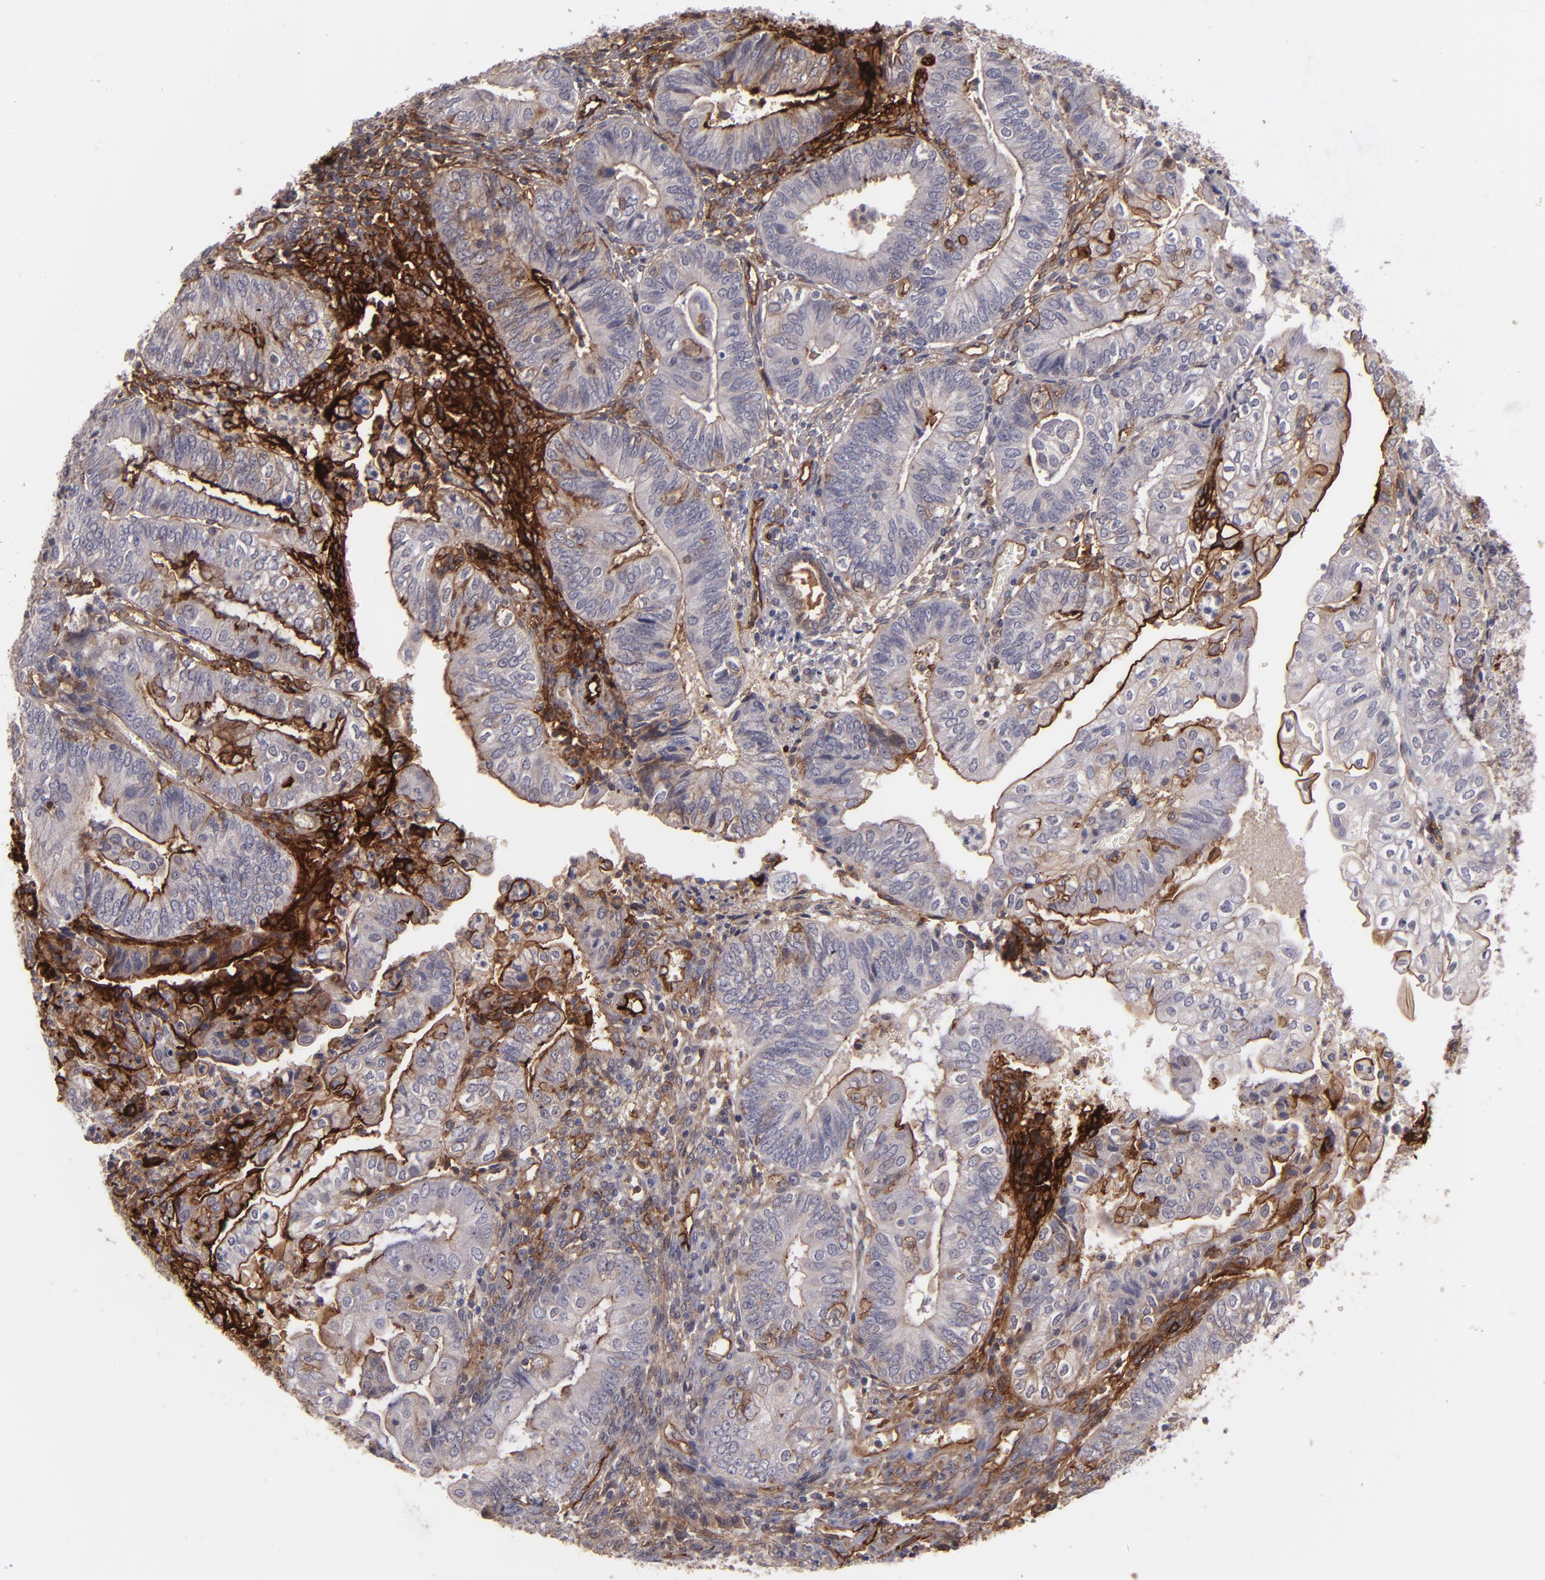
{"staining": {"intensity": "moderate", "quantity": "25%-75%", "location": "cytoplasmic/membranous"}, "tissue": "endometrial cancer", "cell_type": "Tumor cells", "image_type": "cancer", "snomed": [{"axis": "morphology", "description": "Adenocarcinoma, NOS"}, {"axis": "topography", "description": "Endometrium"}], "caption": "Immunohistochemistry (IHC) photomicrograph of neoplastic tissue: endometrial cancer stained using immunohistochemistry shows medium levels of moderate protein expression localized specifically in the cytoplasmic/membranous of tumor cells, appearing as a cytoplasmic/membranous brown color.", "gene": "ICAM1", "patient": {"sex": "female", "age": 55}}